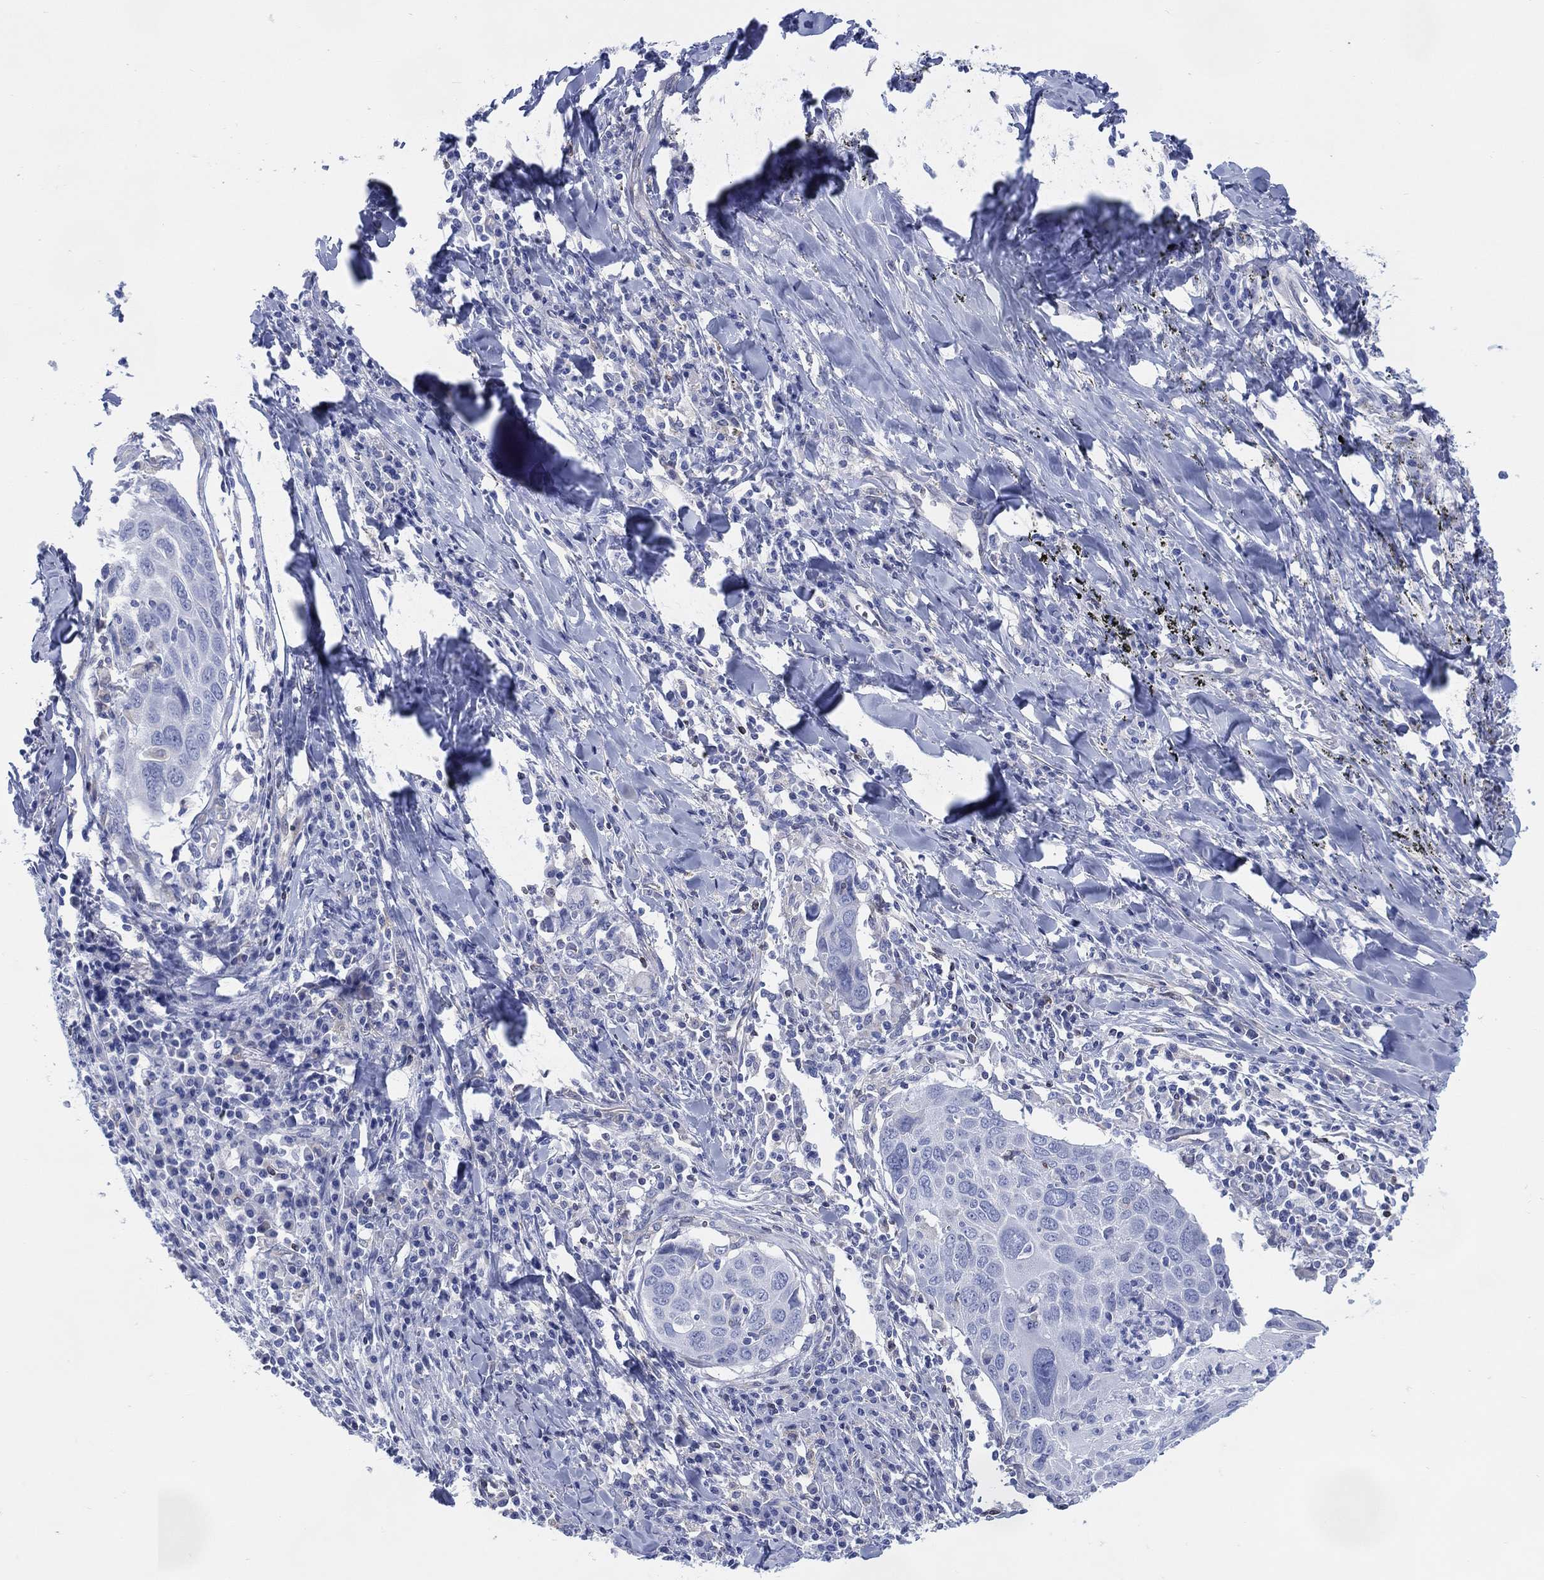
{"staining": {"intensity": "negative", "quantity": "none", "location": "none"}, "tissue": "lung cancer", "cell_type": "Tumor cells", "image_type": "cancer", "snomed": [{"axis": "morphology", "description": "Squamous cell carcinoma, NOS"}, {"axis": "topography", "description": "Lung"}], "caption": "Immunohistochemistry (IHC) of squamous cell carcinoma (lung) exhibits no expression in tumor cells.", "gene": "DDI1", "patient": {"sex": "male", "age": 57}}